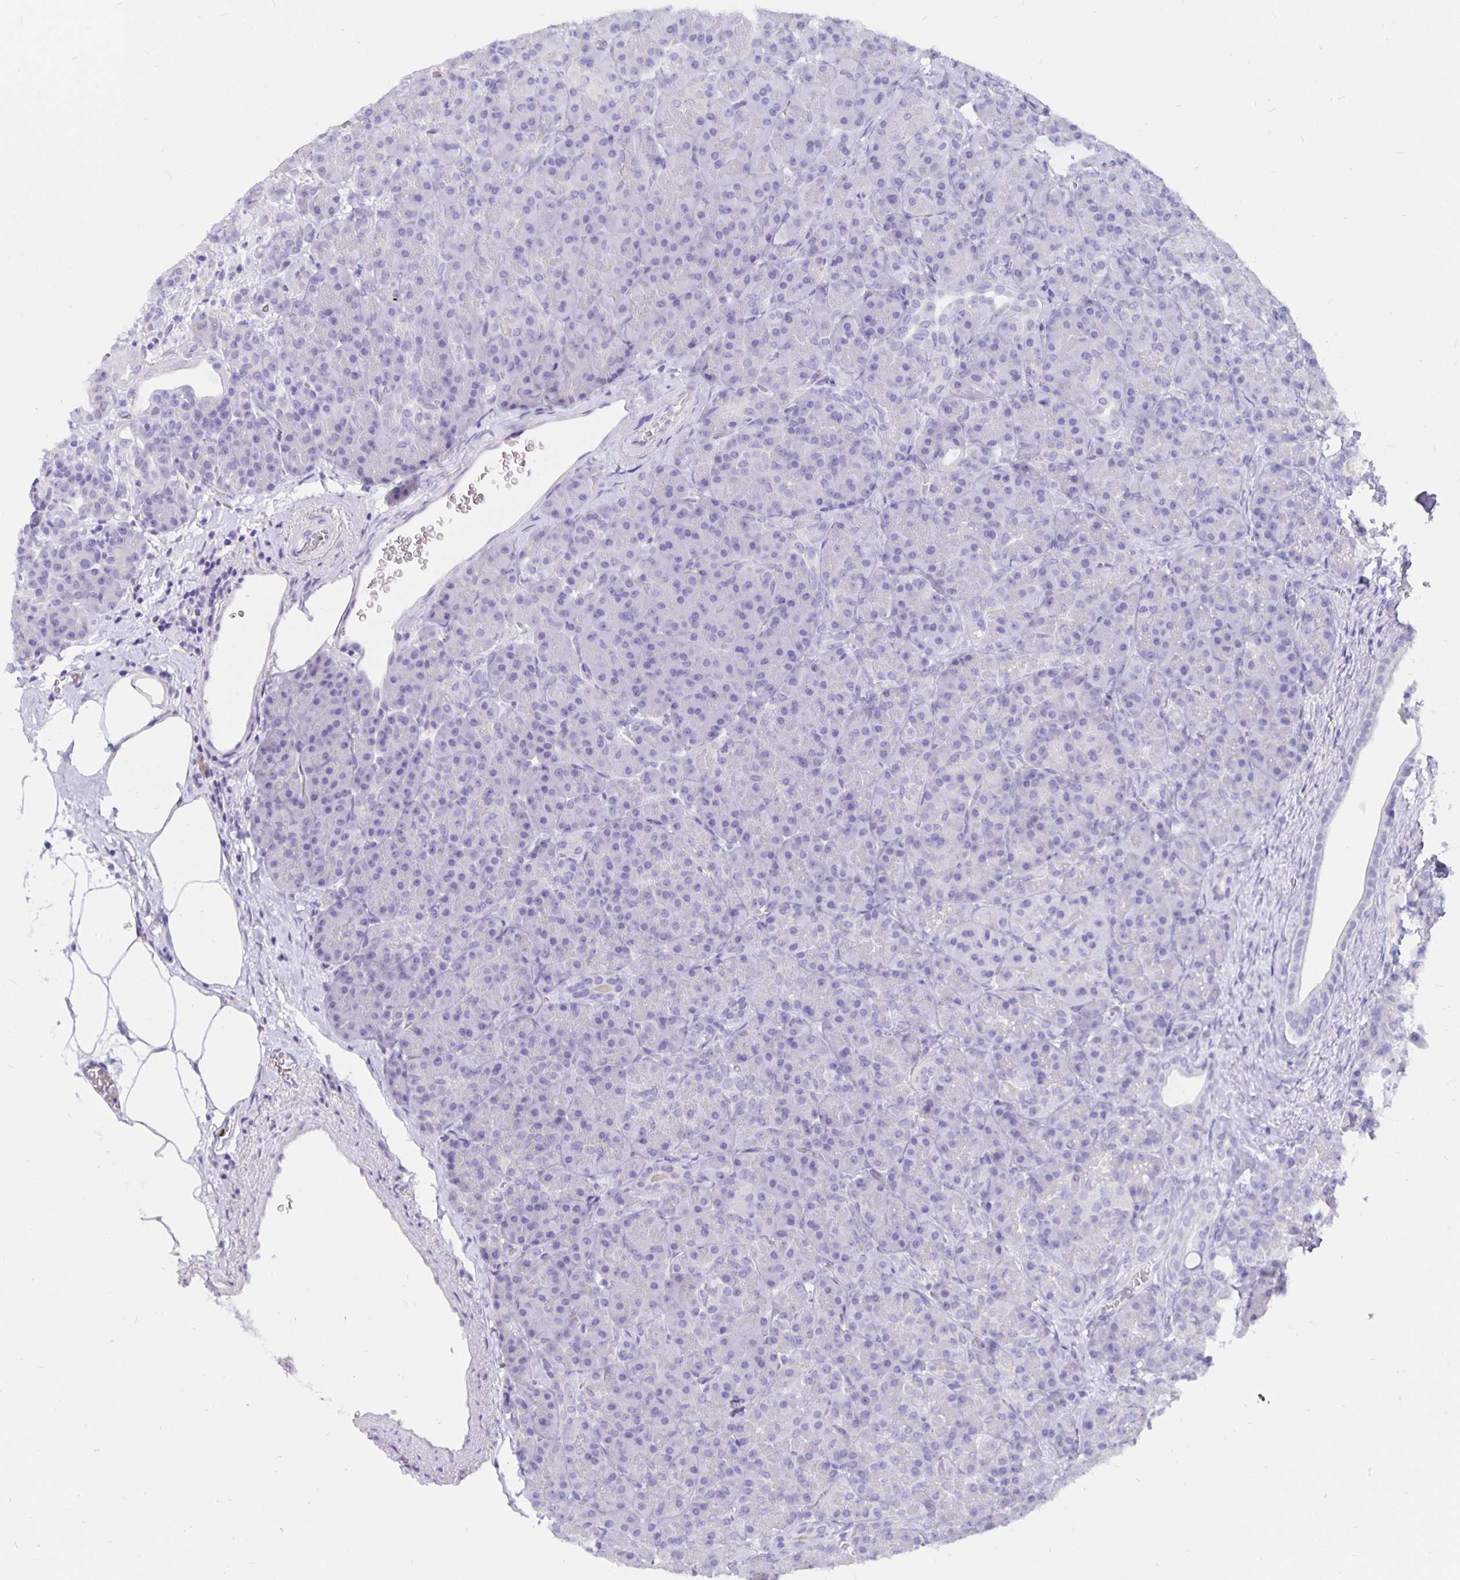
{"staining": {"intensity": "negative", "quantity": "none", "location": "none"}, "tissue": "pancreas", "cell_type": "Exocrine glandular cells", "image_type": "normal", "snomed": [{"axis": "morphology", "description": "Normal tissue, NOS"}, {"axis": "topography", "description": "Pancreas"}], "caption": "Unremarkable pancreas was stained to show a protein in brown. There is no significant positivity in exocrine glandular cells. The staining is performed using DAB (3,3'-diaminobenzidine) brown chromogen with nuclei counter-stained in using hematoxylin.", "gene": "DNAI2", "patient": {"sex": "male", "age": 57}}